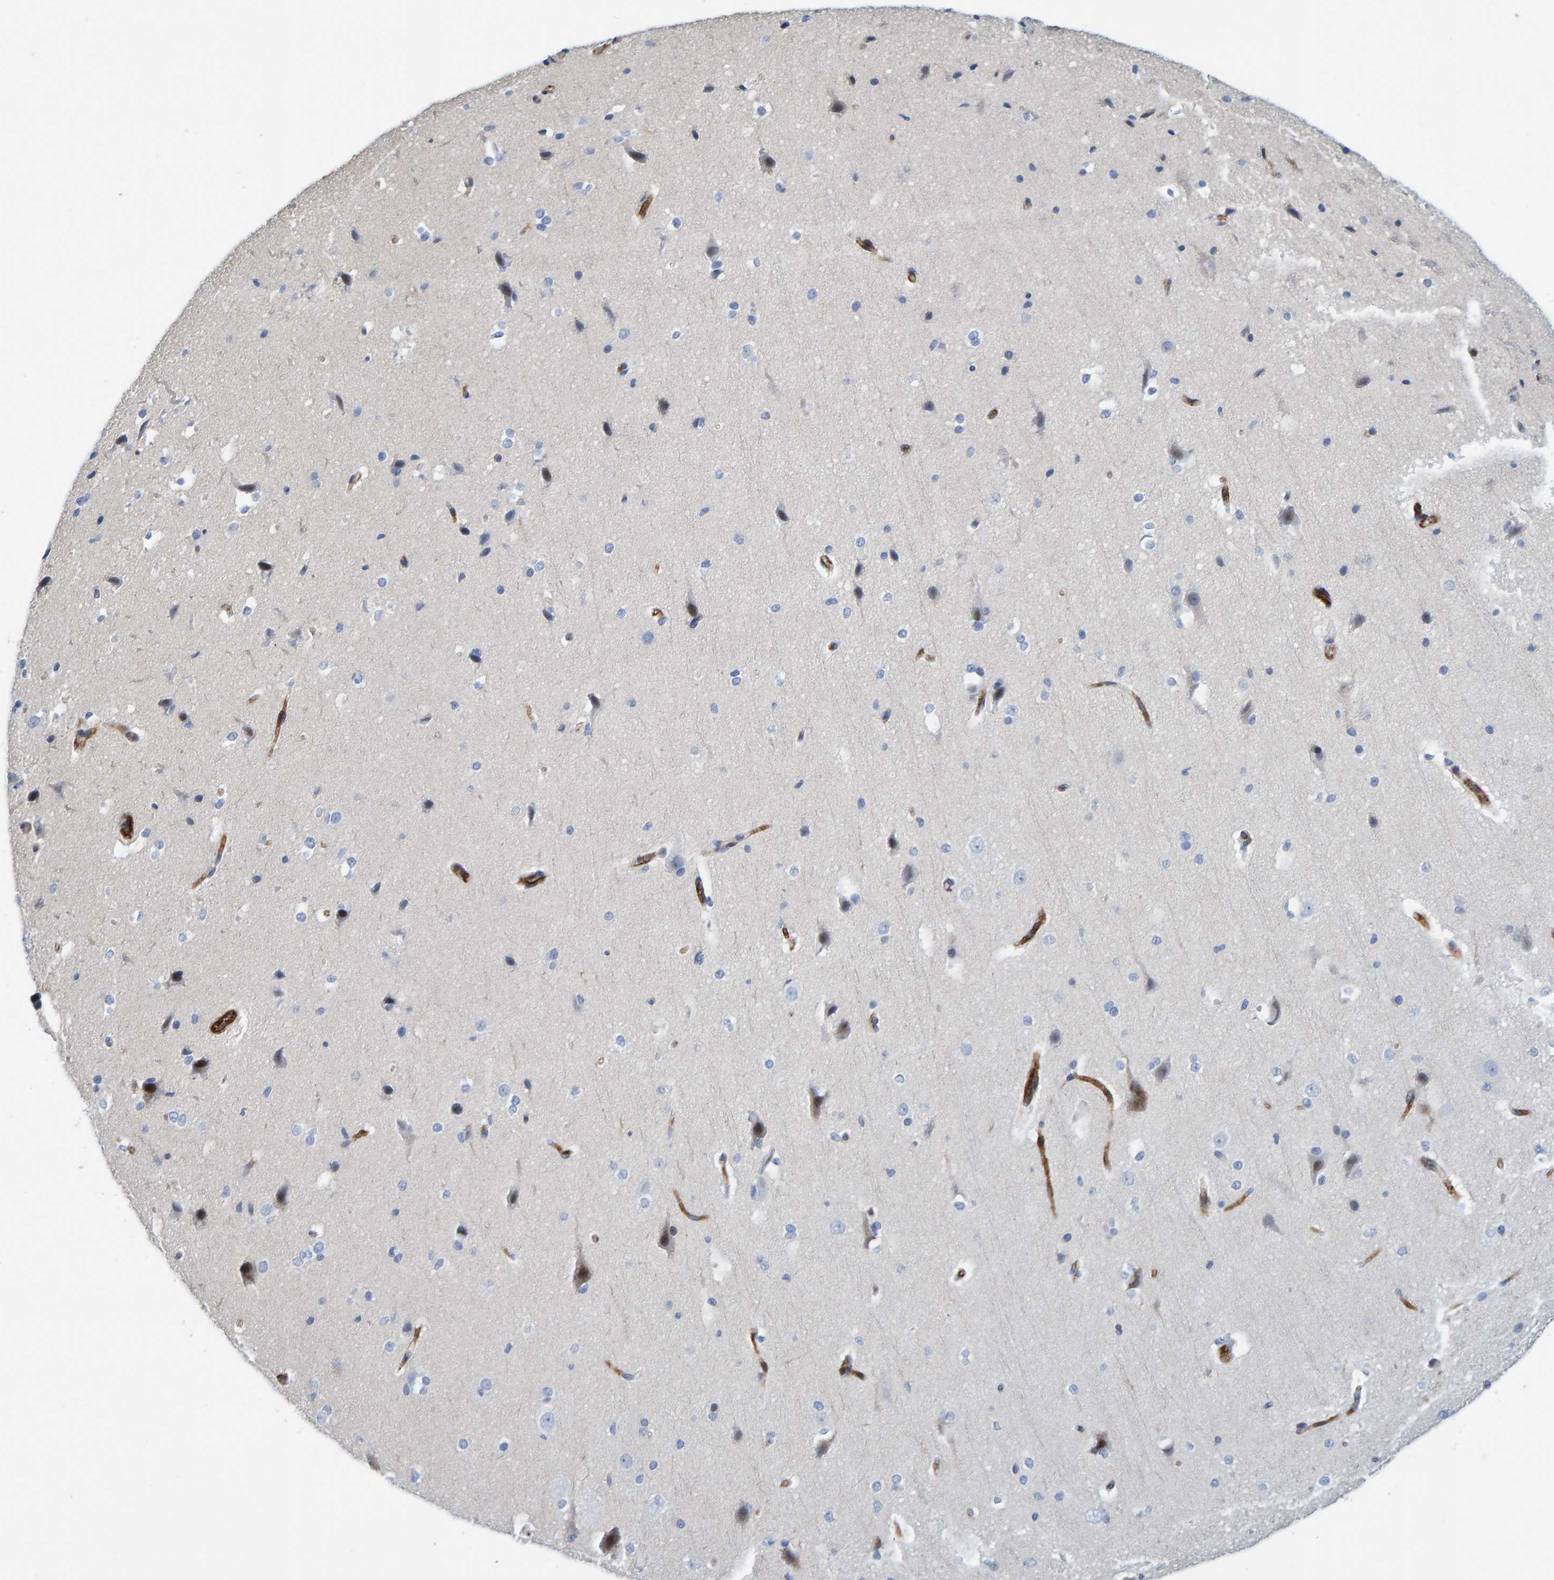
{"staining": {"intensity": "moderate", "quantity": ">75%", "location": "cytoplasmic/membranous"}, "tissue": "cerebral cortex", "cell_type": "Endothelial cells", "image_type": "normal", "snomed": [{"axis": "morphology", "description": "Normal tissue, NOS"}, {"axis": "morphology", "description": "Developmental malformation"}, {"axis": "topography", "description": "Cerebral cortex"}], "caption": "Immunohistochemistry (IHC) of benign human cerebral cortex demonstrates medium levels of moderate cytoplasmic/membranous positivity in about >75% of endothelial cells.", "gene": "POLG2", "patient": {"sex": "female", "age": 30}}